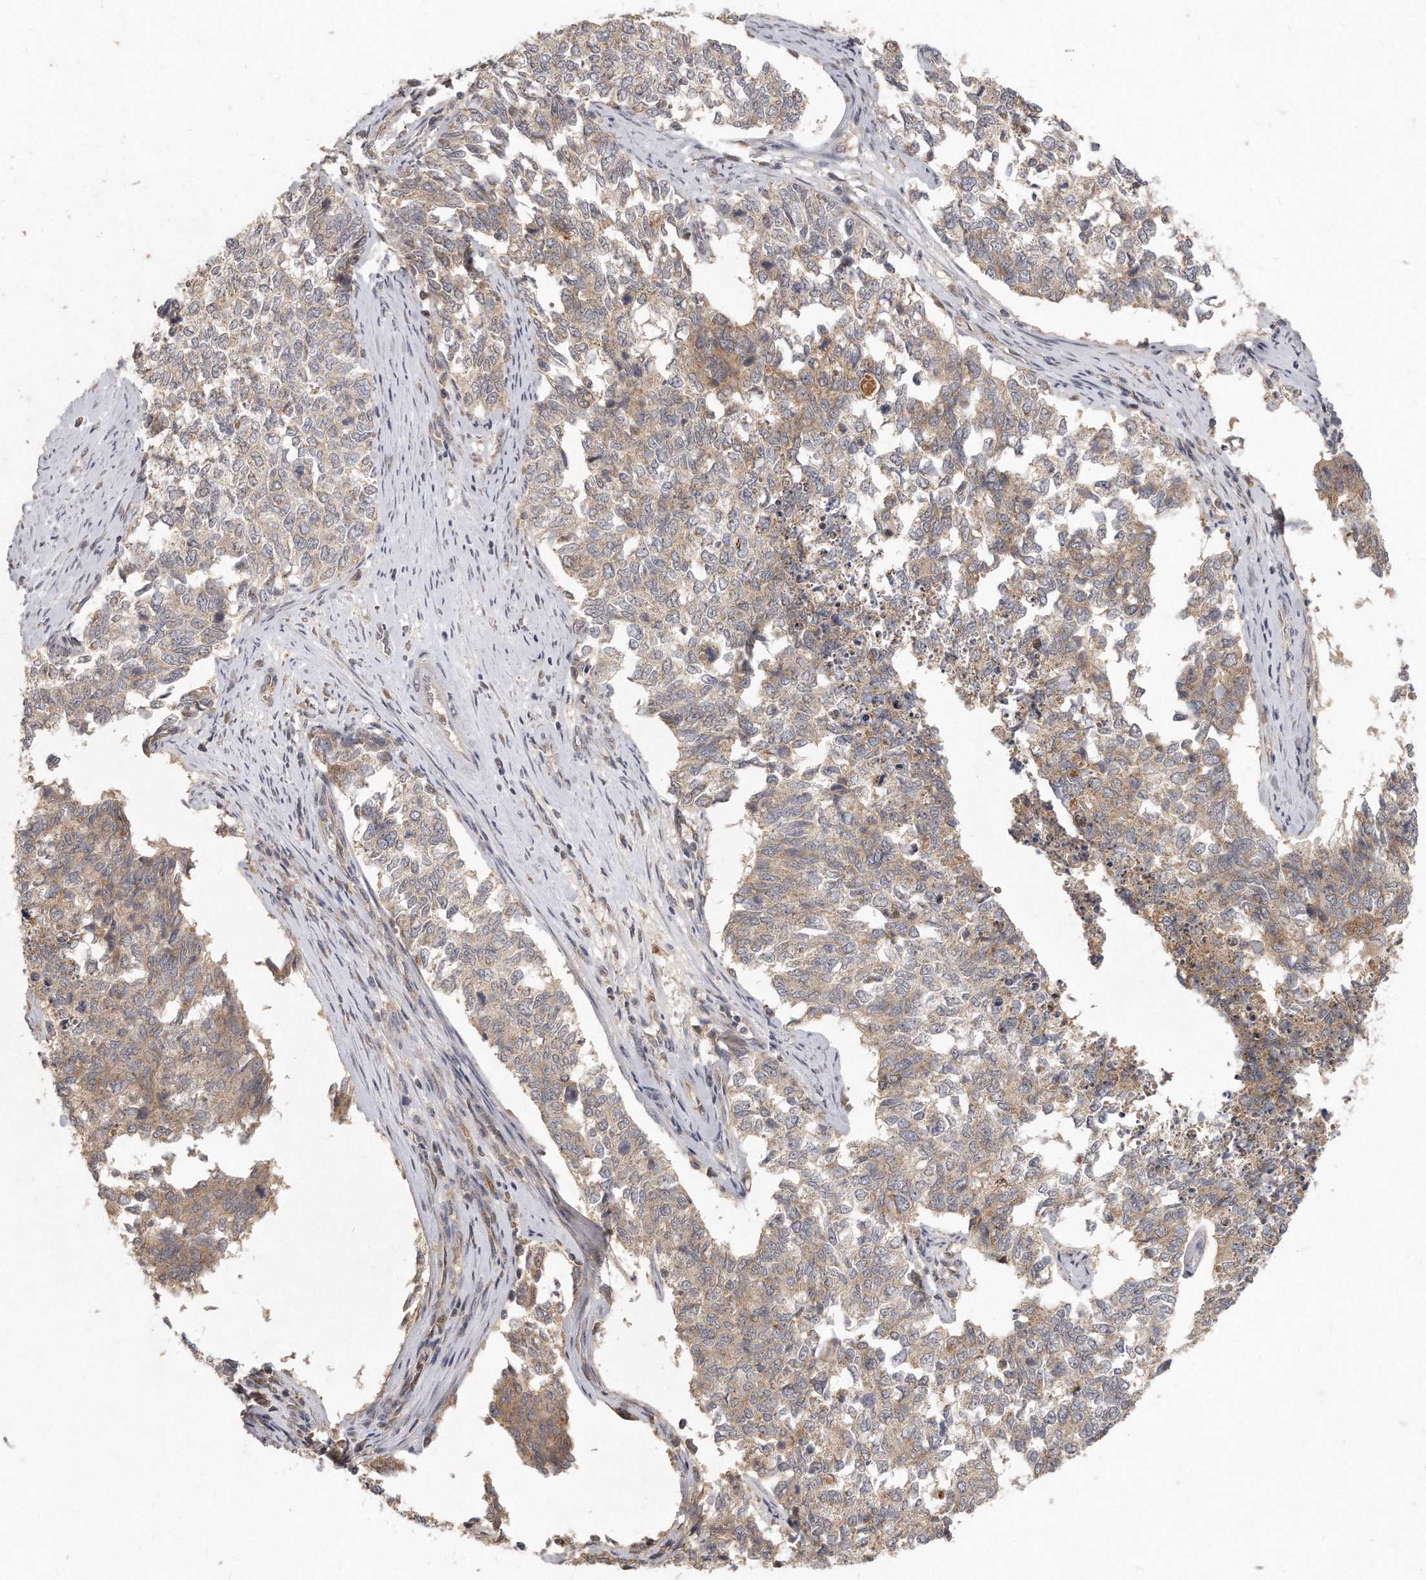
{"staining": {"intensity": "weak", "quantity": ">75%", "location": "cytoplasmic/membranous"}, "tissue": "cervical cancer", "cell_type": "Tumor cells", "image_type": "cancer", "snomed": [{"axis": "morphology", "description": "Squamous cell carcinoma, NOS"}, {"axis": "topography", "description": "Cervix"}], "caption": "A photomicrograph of human squamous cell carcinoma (cervical) stained for a protein displays weak cytoplasmic/membranous brown staining in tumor cells.", "gene": "LGALS8", "patient": {"sex": "female", "age": 63}}